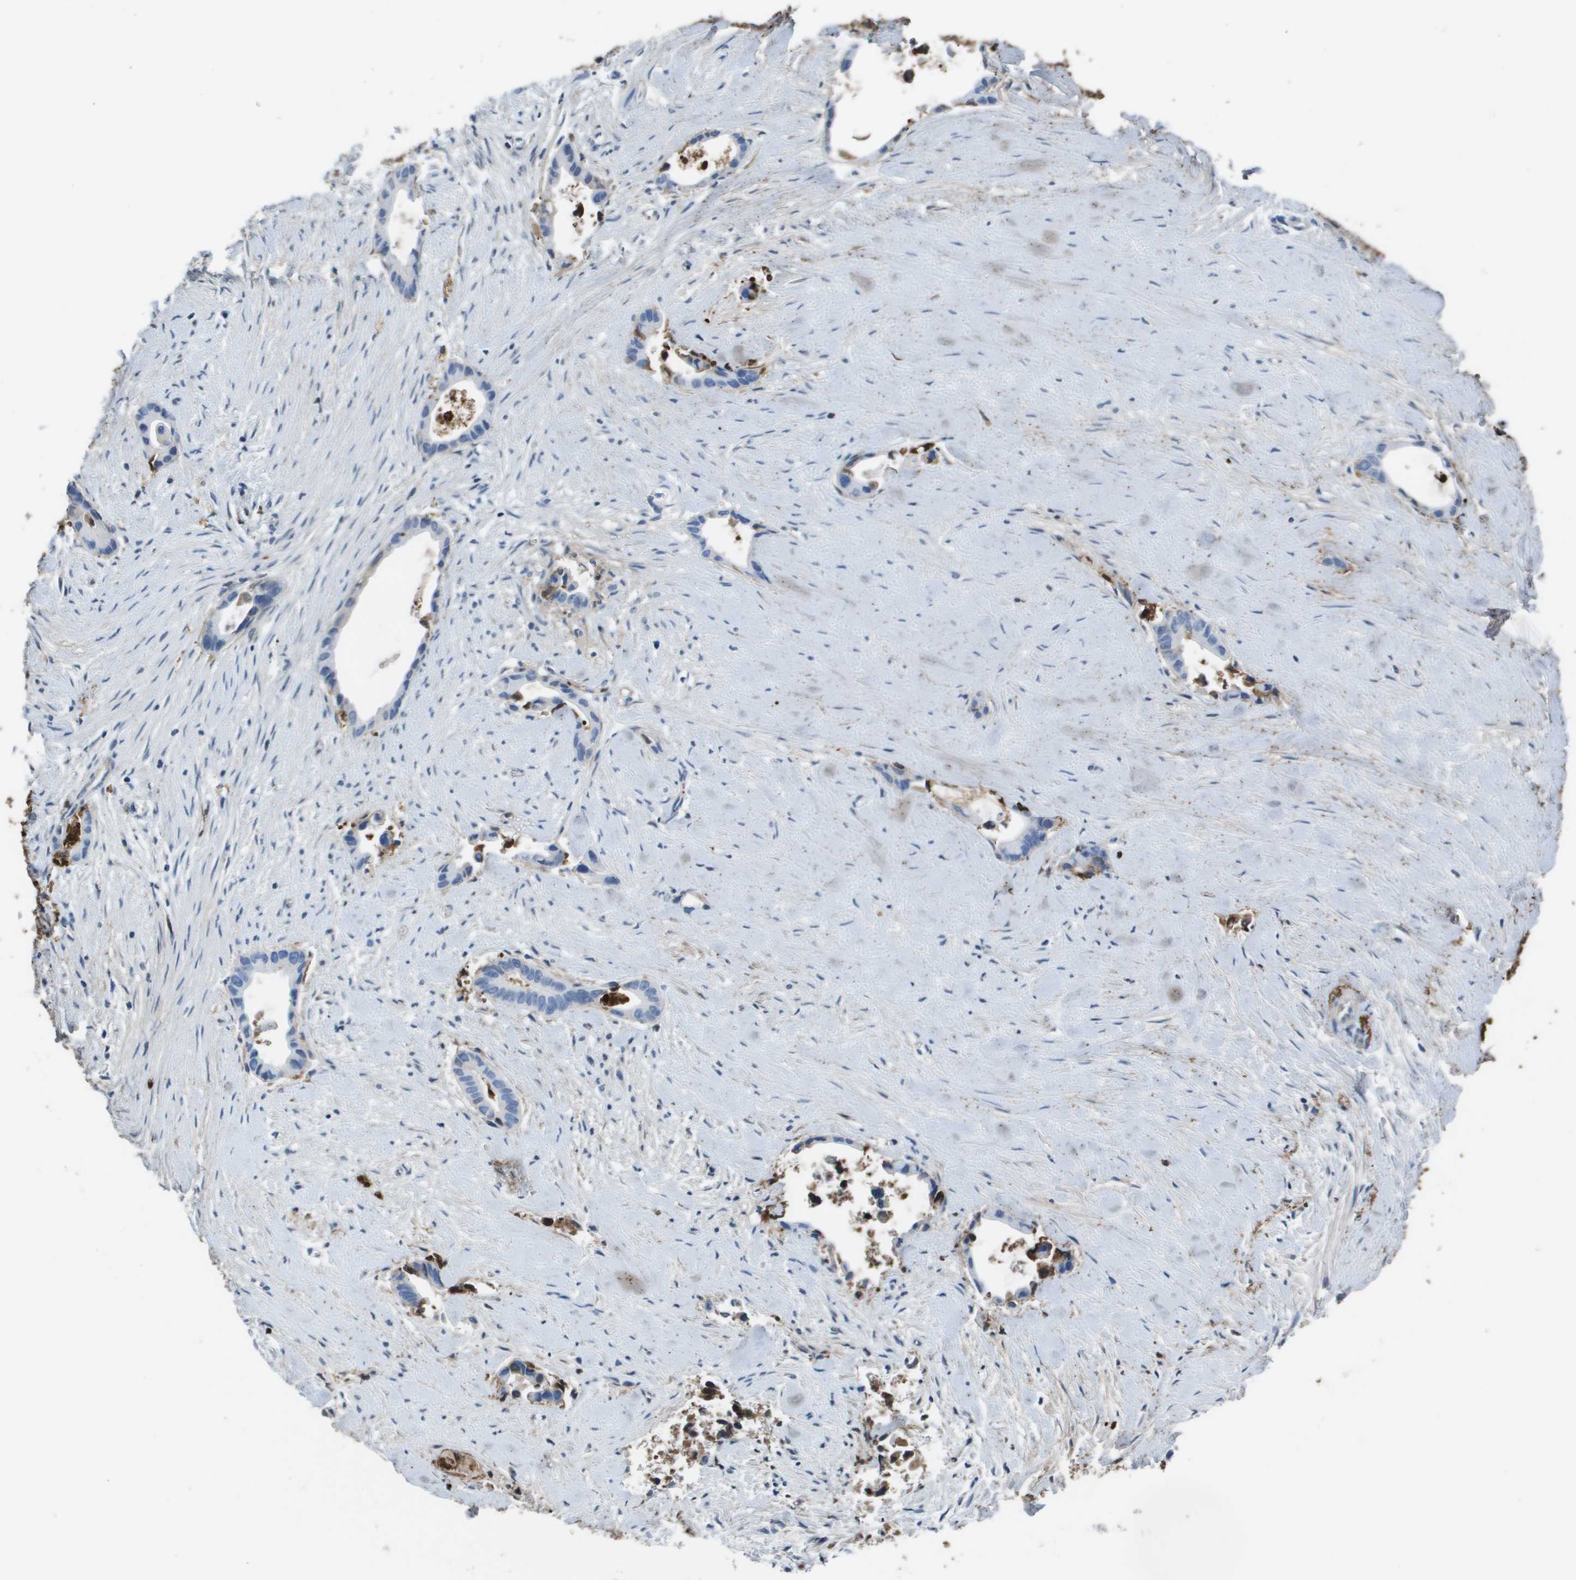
{"staining": {"intensity": "negative", "quantity": "none", "location": "none"}, "tissue": "liver cancer", "cell_type": "Tumor cells", "image_type": "cancer", "snomed": [{"axis": "morphology", "description": "Cholangiocarcinoma"}, {"axis": "topography", "description": "Liver"}], "caption": "An IHC photomicrograph of cholangiocarcinoma (liver) is shown. There is no staining in tumor cells of cholangiocarcinoma (liver). (Stains: DAB (3,3'-diaminobenzidine) IHC with hematoxylin counter stain, Microscopy: brightfield microscopy at high magnification).", "gene": "VTN", "patient": {"sex": "female", "age": 55}}